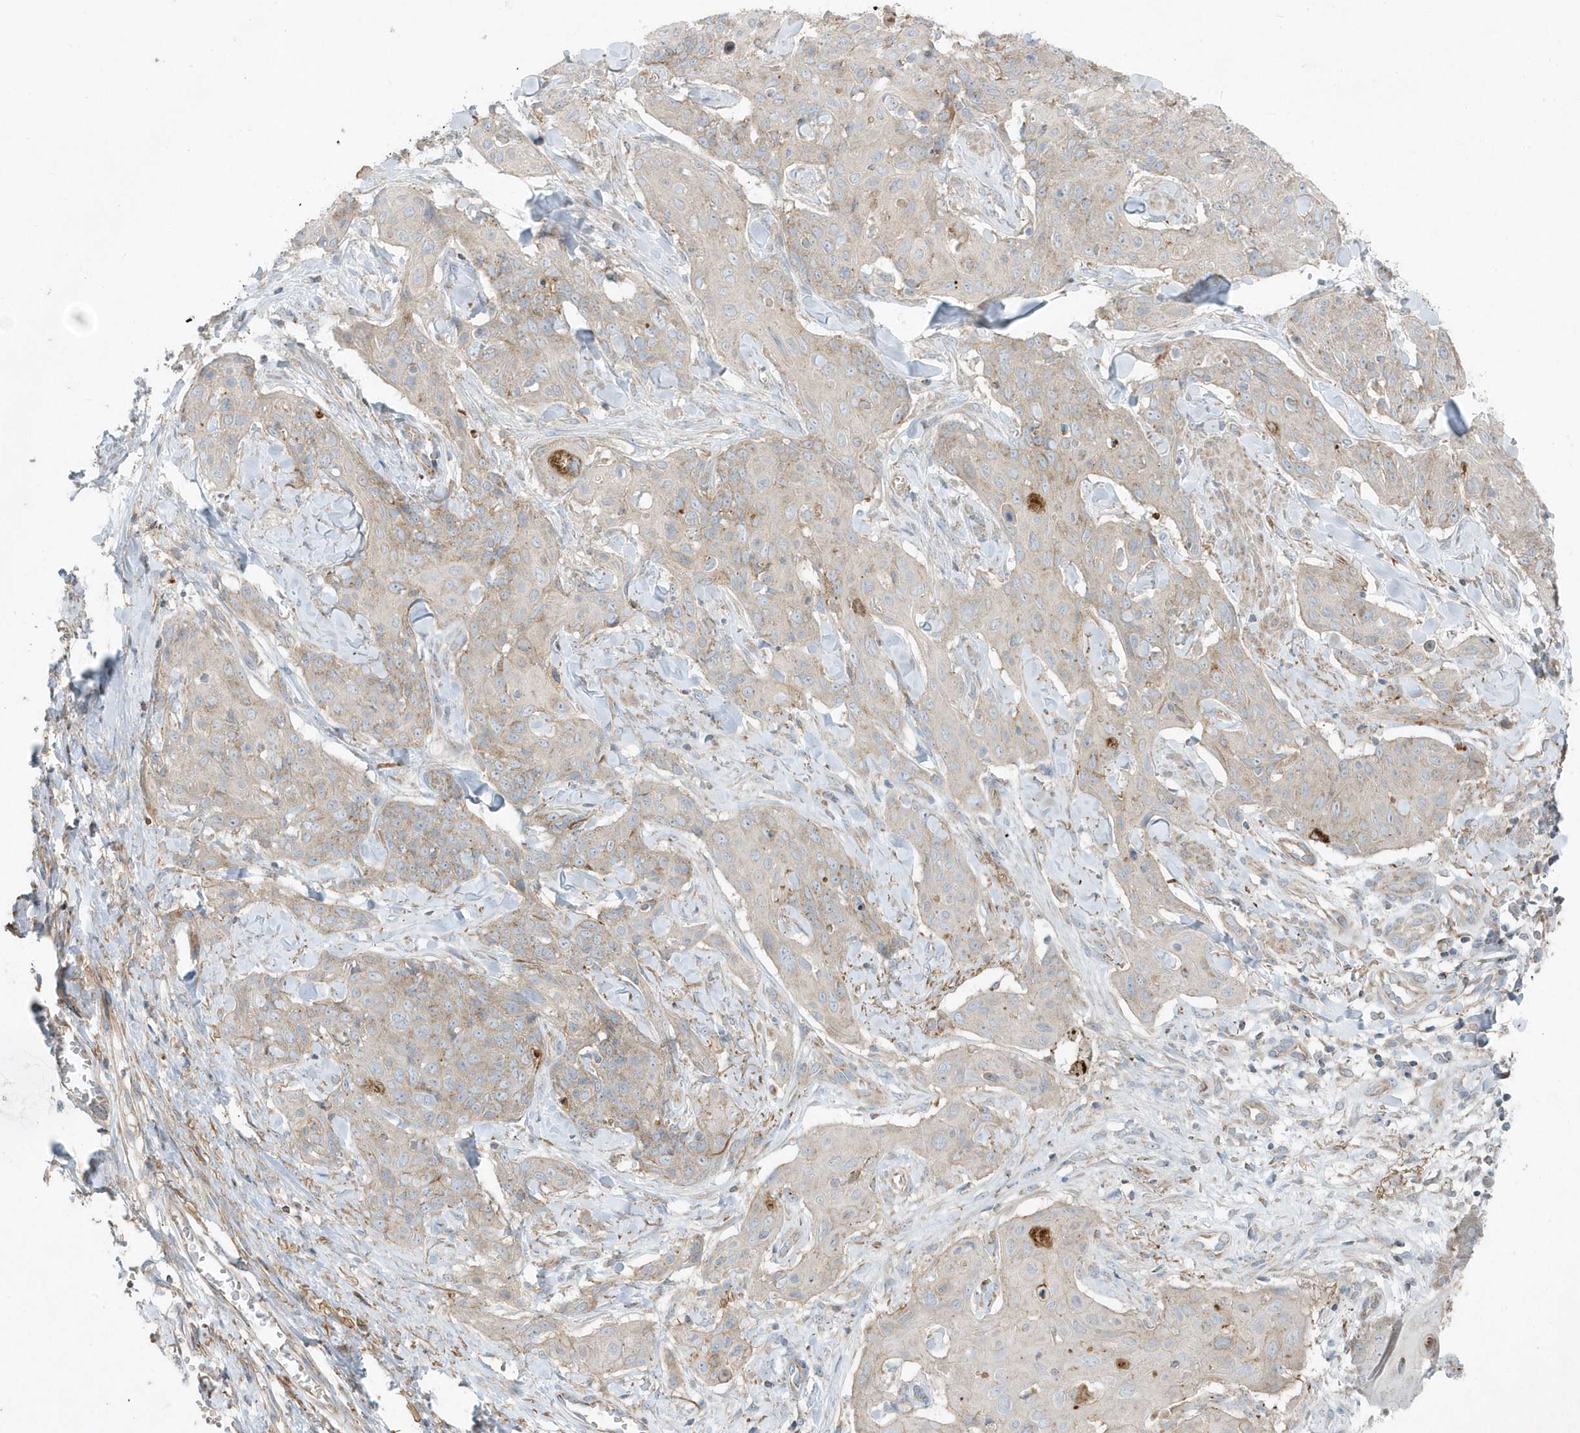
{"staining": {"intensity": "weak", "quantity": ">75%", "location": "cytoplasmic/membranous"}, "tissue": "skin cancer", "cell_type": "Tumor cells", "image_type": "cancer", "snomed": [{"axis": "morphology", "description": "Squamous cell carcinoma, NOS"}, {"axis": "topography", "description": "Skin"}, {"axis": "topography", "description": "Vulva"}], "caption": "This is an image of immunohistochemistry (IHC) staining of skin cancer, which shows weak positivity in the cytoplasmic/membranous of tumor cells.", "gene": "SLC38A2", "patient": {"sex": "female", "age": 85}}